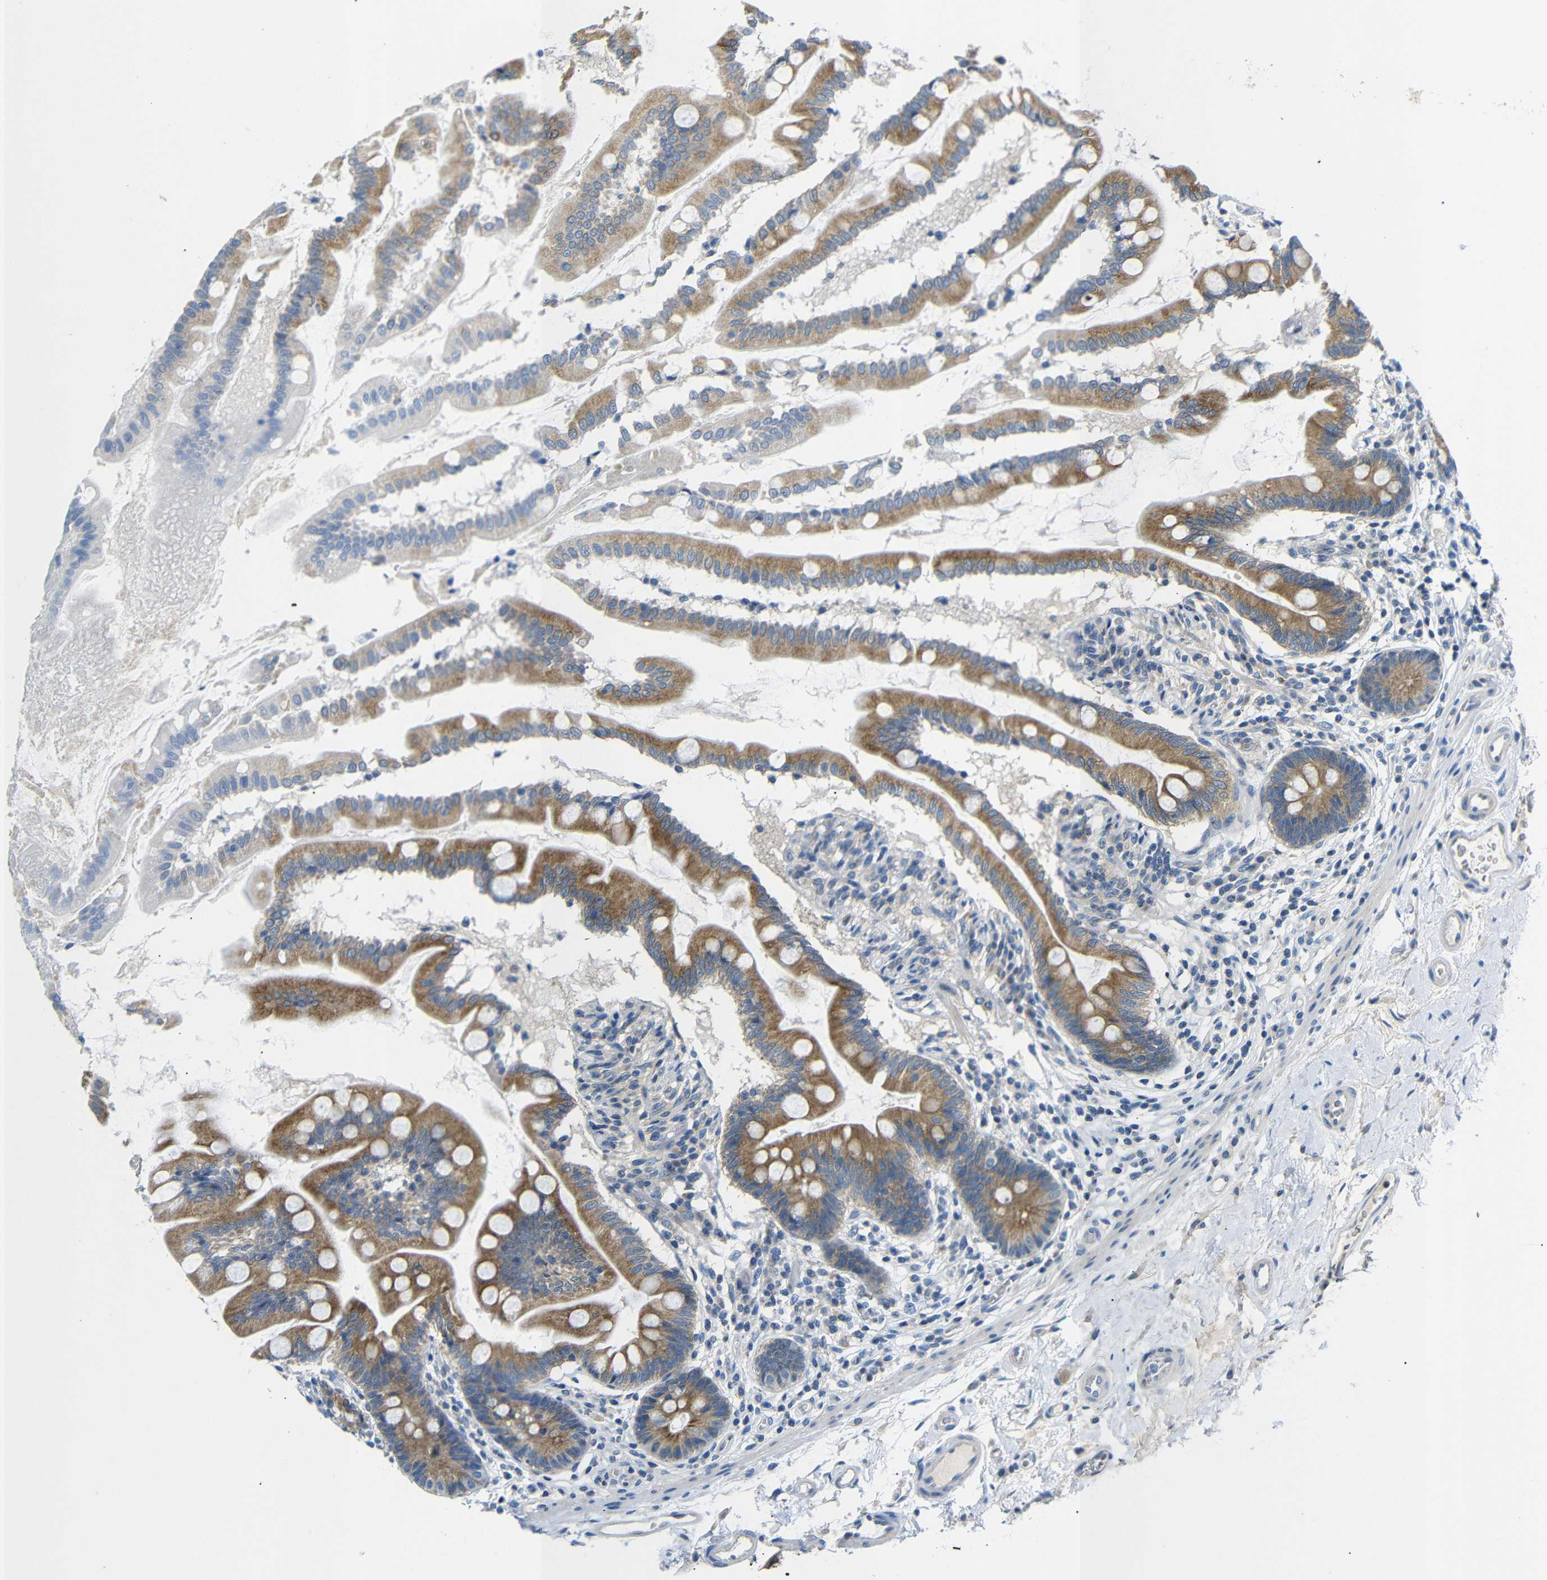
{"staining": {"intensity": "moderate", "quantity": ">75%", "location": "cytoplasmic/membranous"}, "tissue": "small intestine", "cell_type": "Glandular cells", "image_type": "normal", "snomed": [{"axis": "morphology", "description": "Normal tissue, NOS"}, {"axis": "topography", "description": "Small intestine"}], "caption": "Approximately >75% of glandular cells in benign human small intestine display moderate cytoplasmic/membranous protein staining as visualized by brown immunohistochemical staining.", "gene": "DCP1A", "patient": {"sex": "female", "age": 56}}